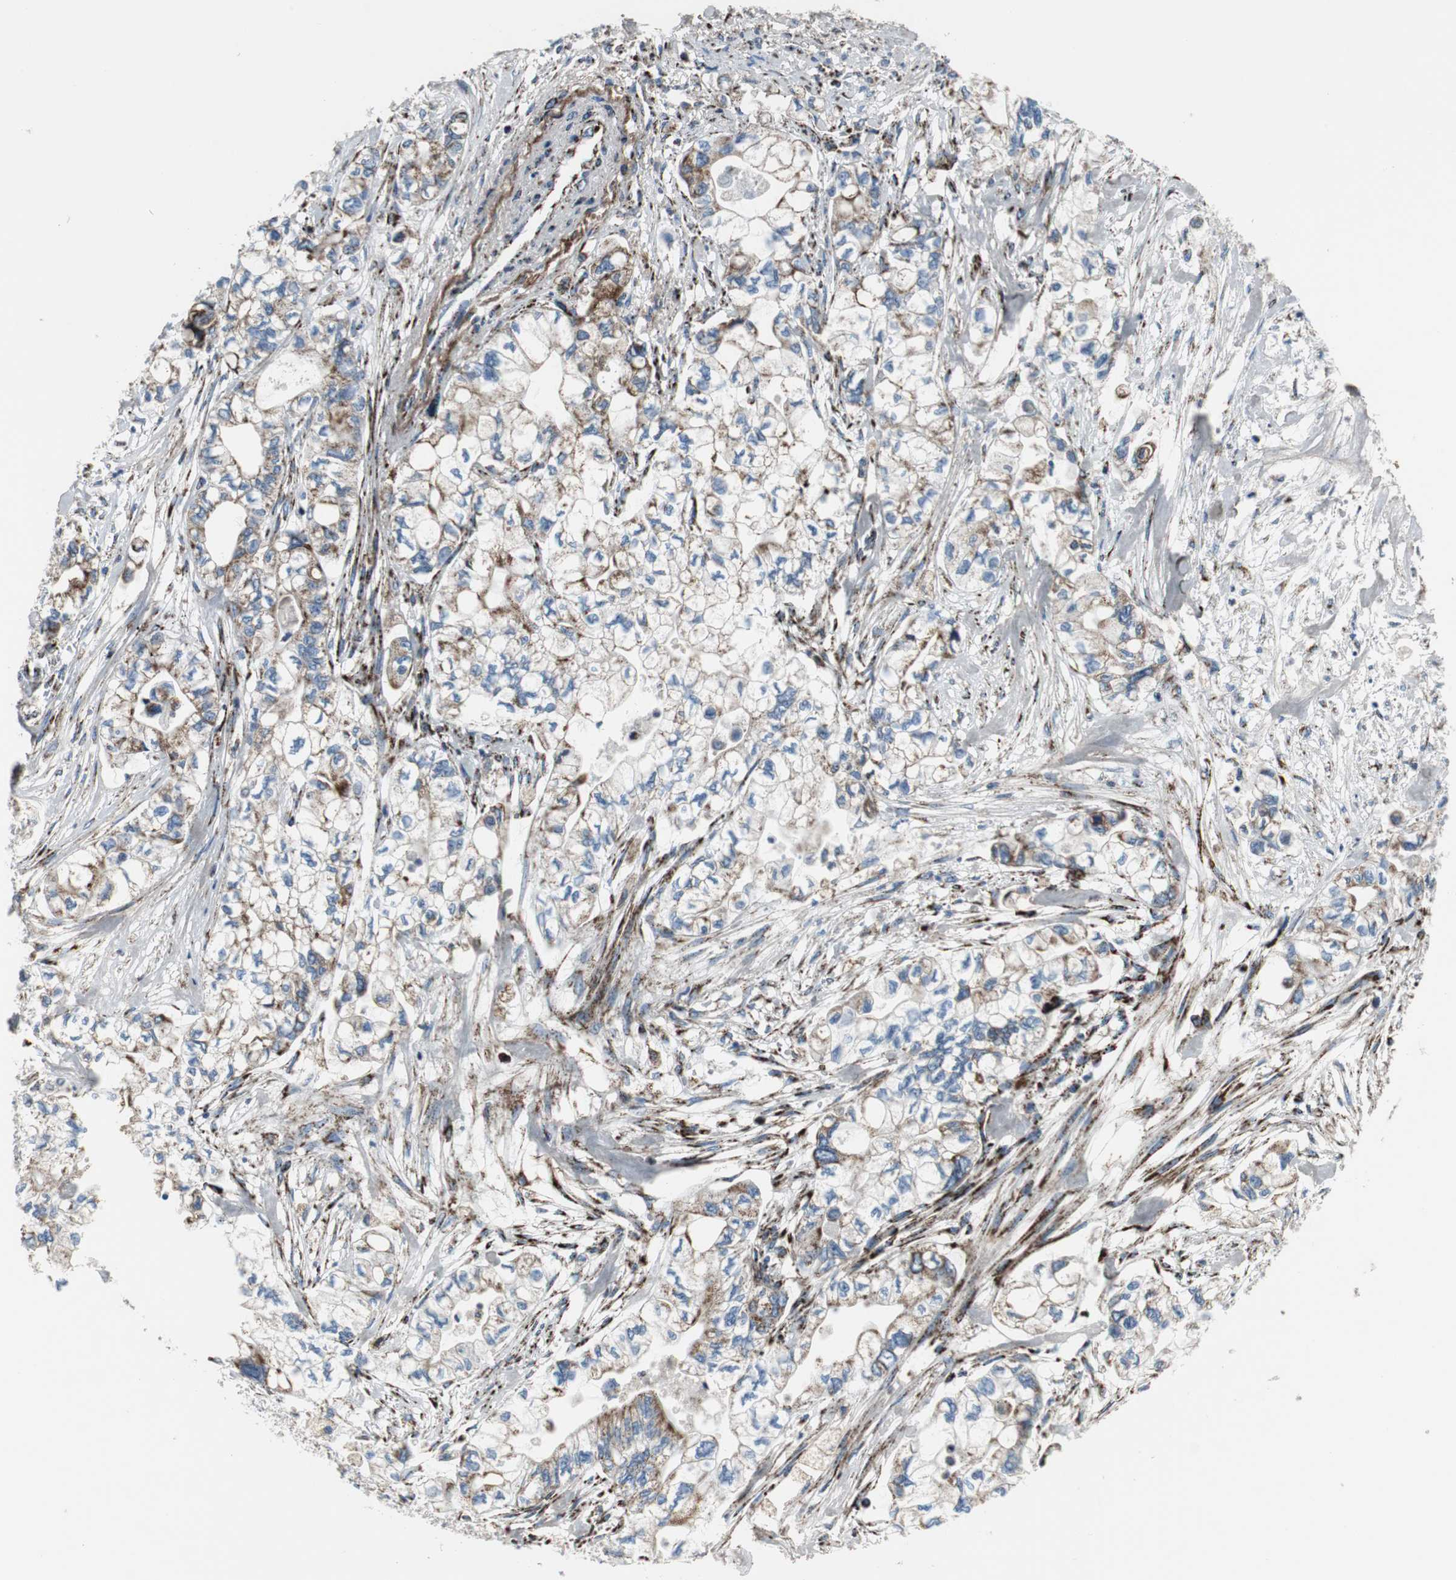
{"staining": {"intensity": "moderate", "quantity": "<25%", "location": "cytoplasmic/membranous"}, "tissue": "pancreatic cancer", "cell_type": "Tumor cells", "image_type": "cancer", "snomed": [{"axis": "morphology", "description": "Adenocarcinoma, NOS"}, {"axis": "topography", "description": "Pancreas"}], "caption": "Immunohistochemistry (IHC) photomicrograph of human adenocarcinoma (pancreatic) stained for a protein (brown), which demonstrates low levels of moderate cytoplasmic/membranous expression in about <25% of tumor cells.", "gene": "C1QTNF7", "patient": {"sex": "male", "age": 79}}